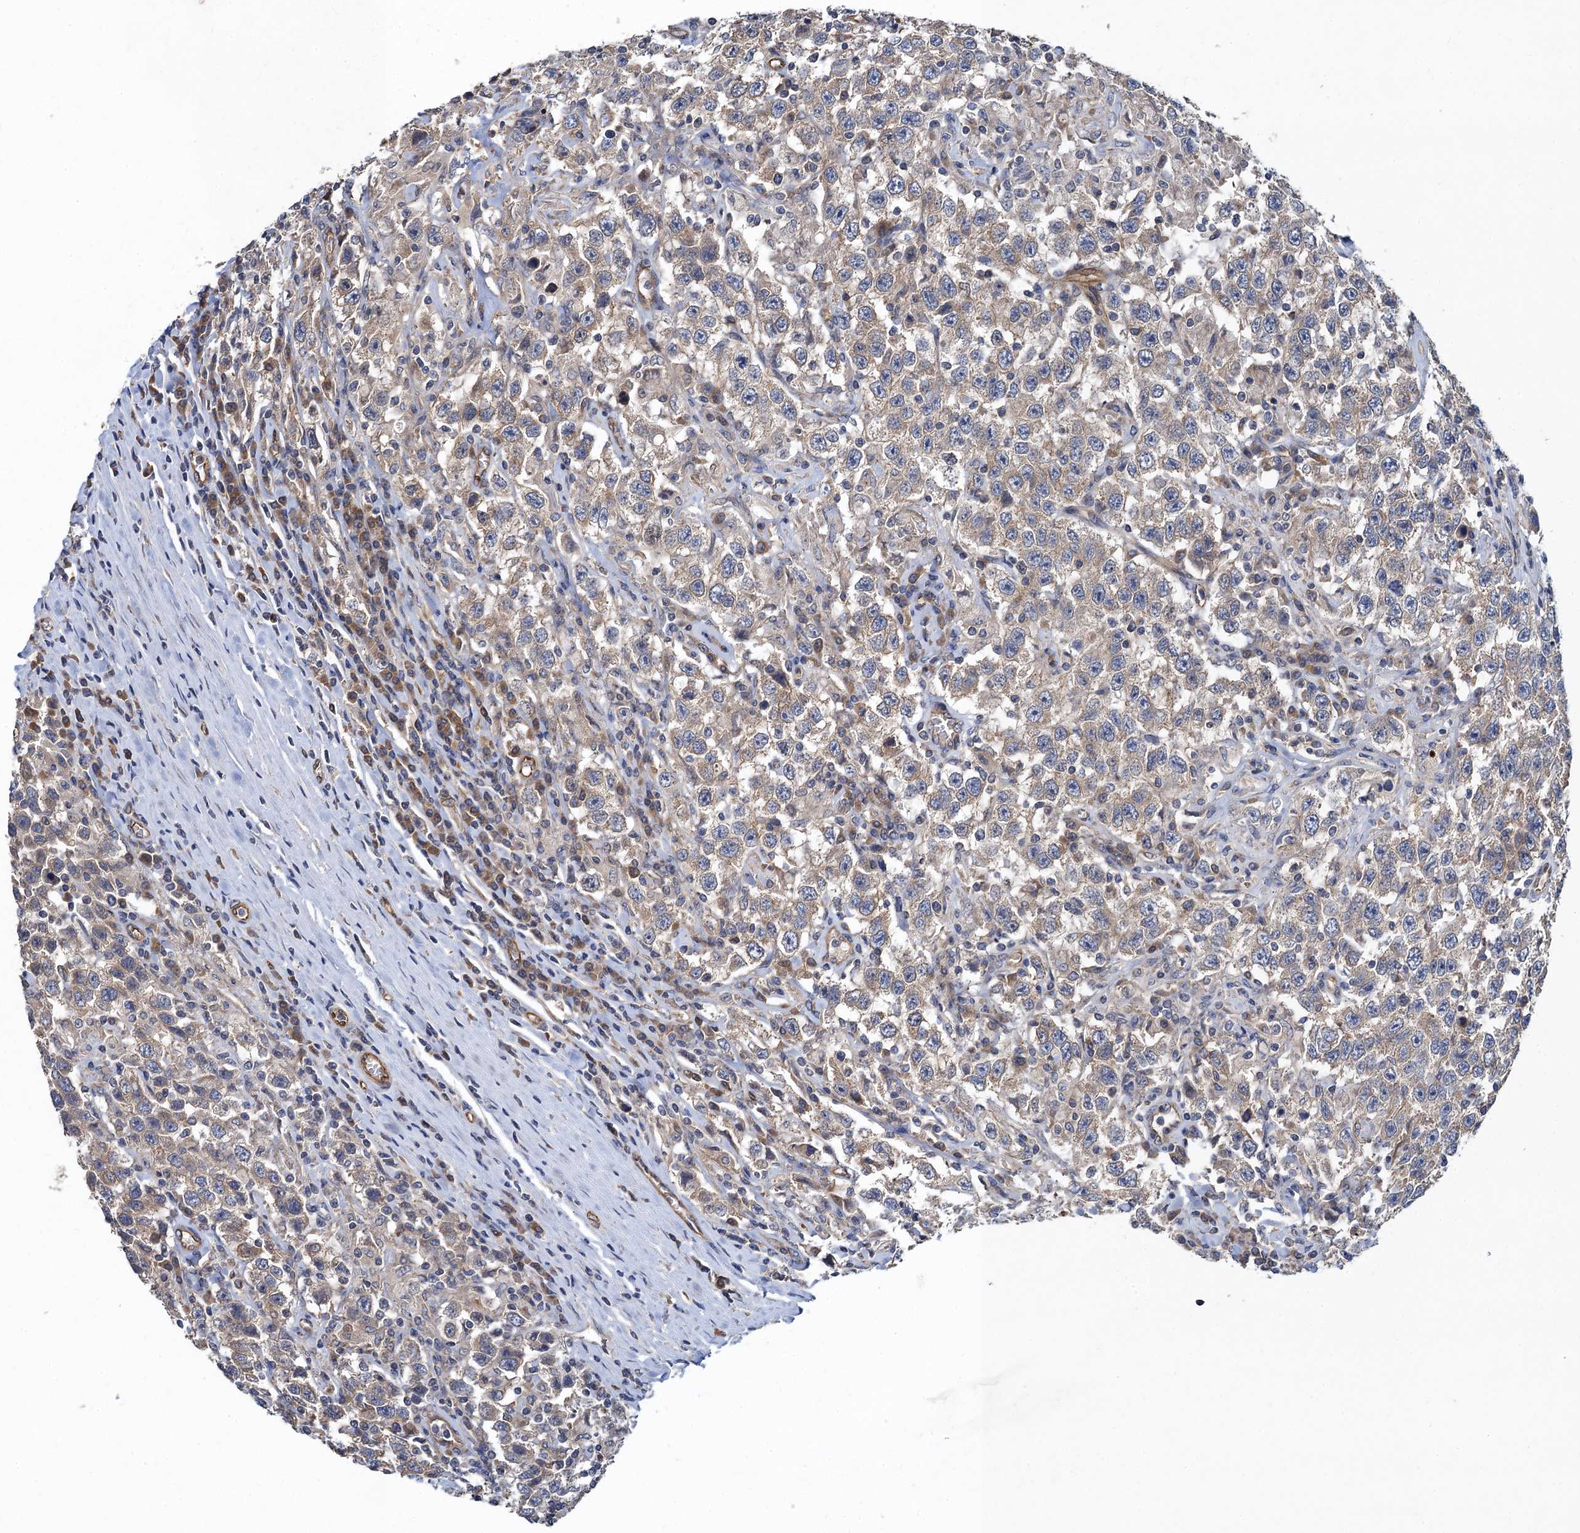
{"staining": {"intensity": "weak", "quantity": ">75%", "location": "cytoplasmic/membranous"}, "tissue": "testis cancer", "cell_type": "Tumor cells", "image_type": "cancer", "snomed": [{"axis": "morphology", "description": "Seminoma, NOS"}, {"axis": "topography", "description": "Testis"}], "caption": "Seminoma (testis) stained with a protein marker demonstrates weak staining in tumor cells.", "gene": "PJA2", "patient": {"sex": "male", "age": 41}}